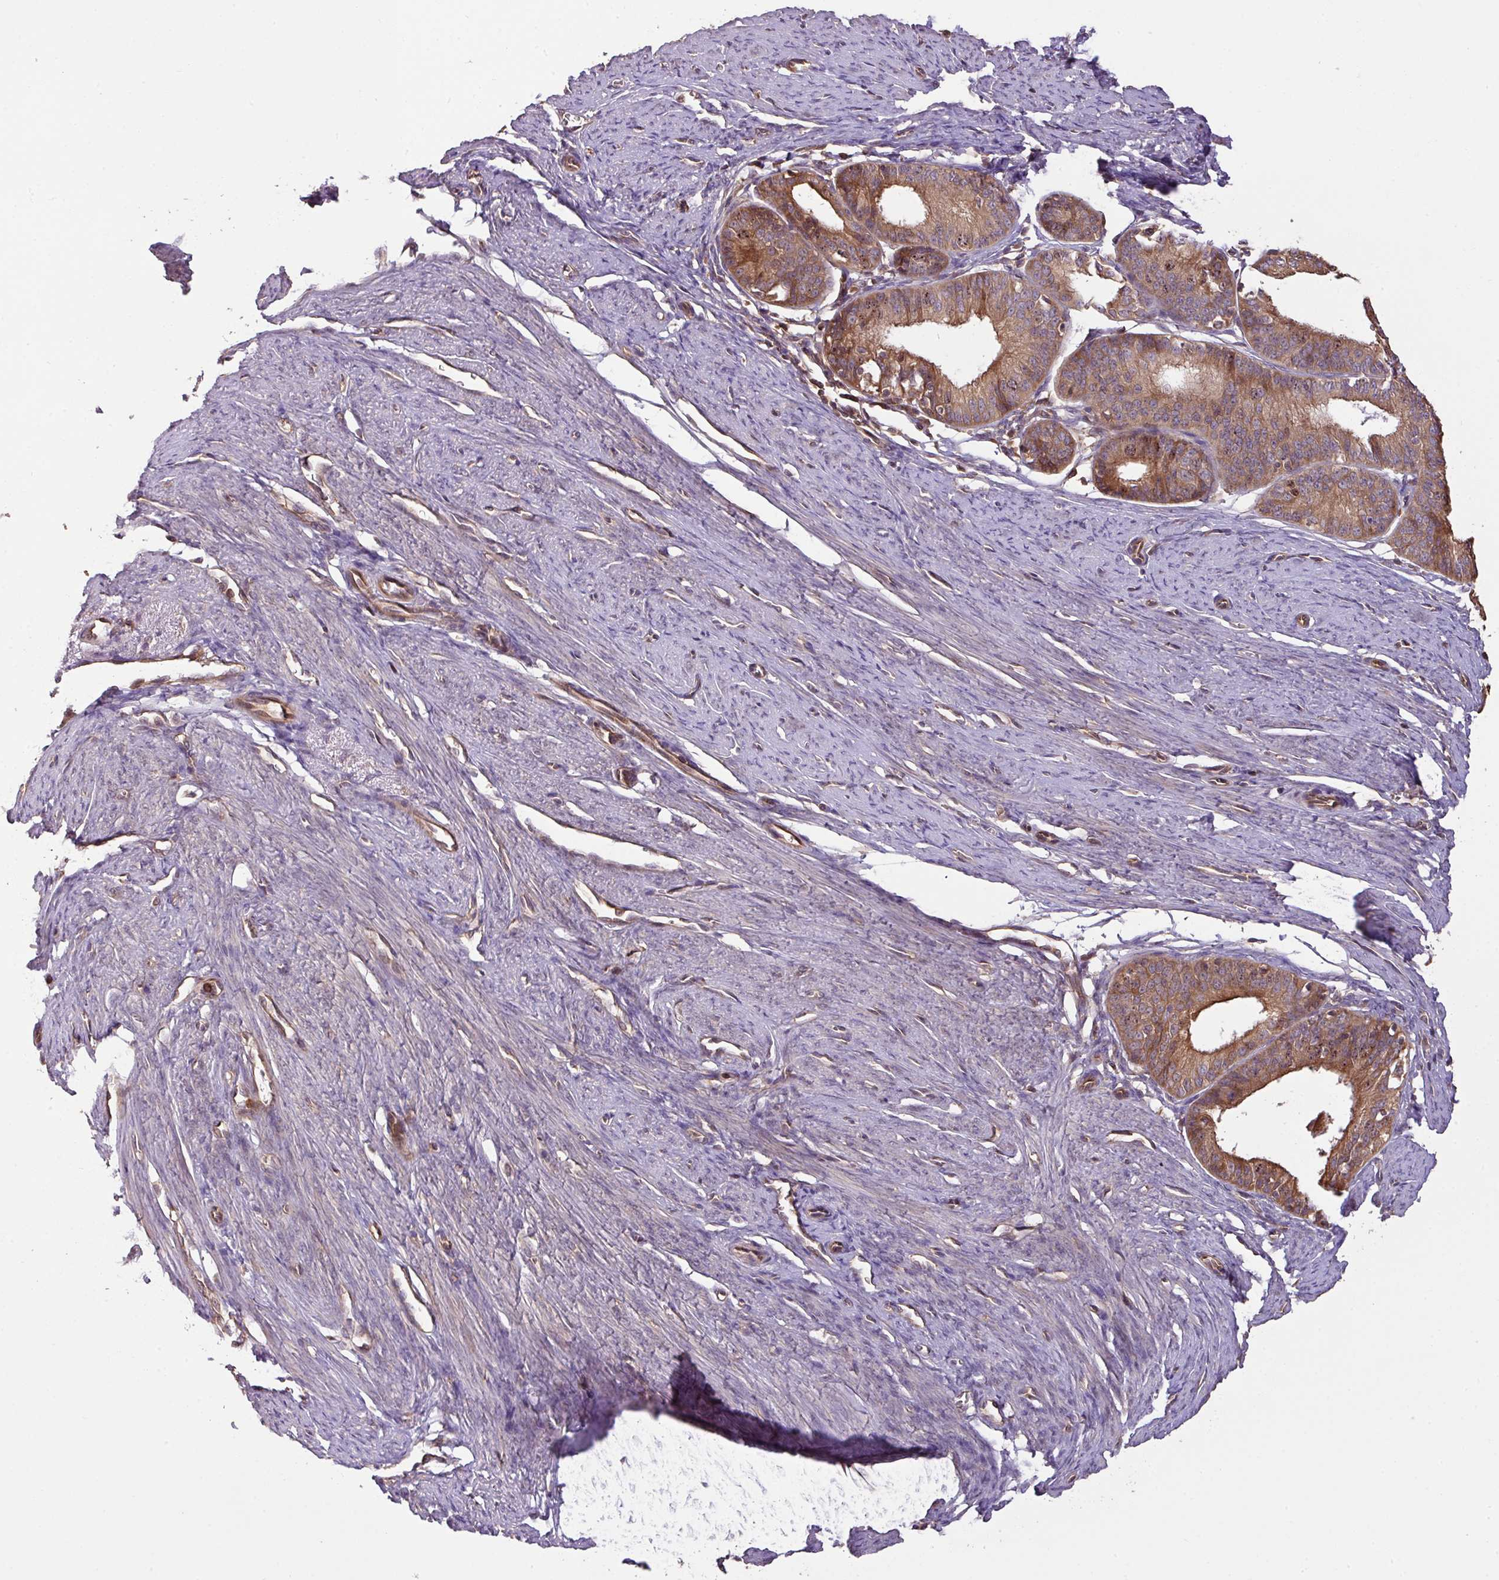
{"staining": {"intensity": "moderate", "quantity": ">75%", "location": "cytoplasmic/membranous,nuclear"}, "tissue": "endometrial cancer", "cell_type": "Tumor cells", "image_type": "cancer", "snomed": [{"axis": "morphology", "description": "Adenocarcinoma, NOS"}, {"axis": "topography", "description": "Endometrium"}], "caption": "Moderate cytoplasmic/membranous and nuclear protein staining is identified in about >75% of tumor cells in endometrial cancer (adenocarcinoma).", "gene": "VENTX", "patient": {"sex": "female", "age": 51}}